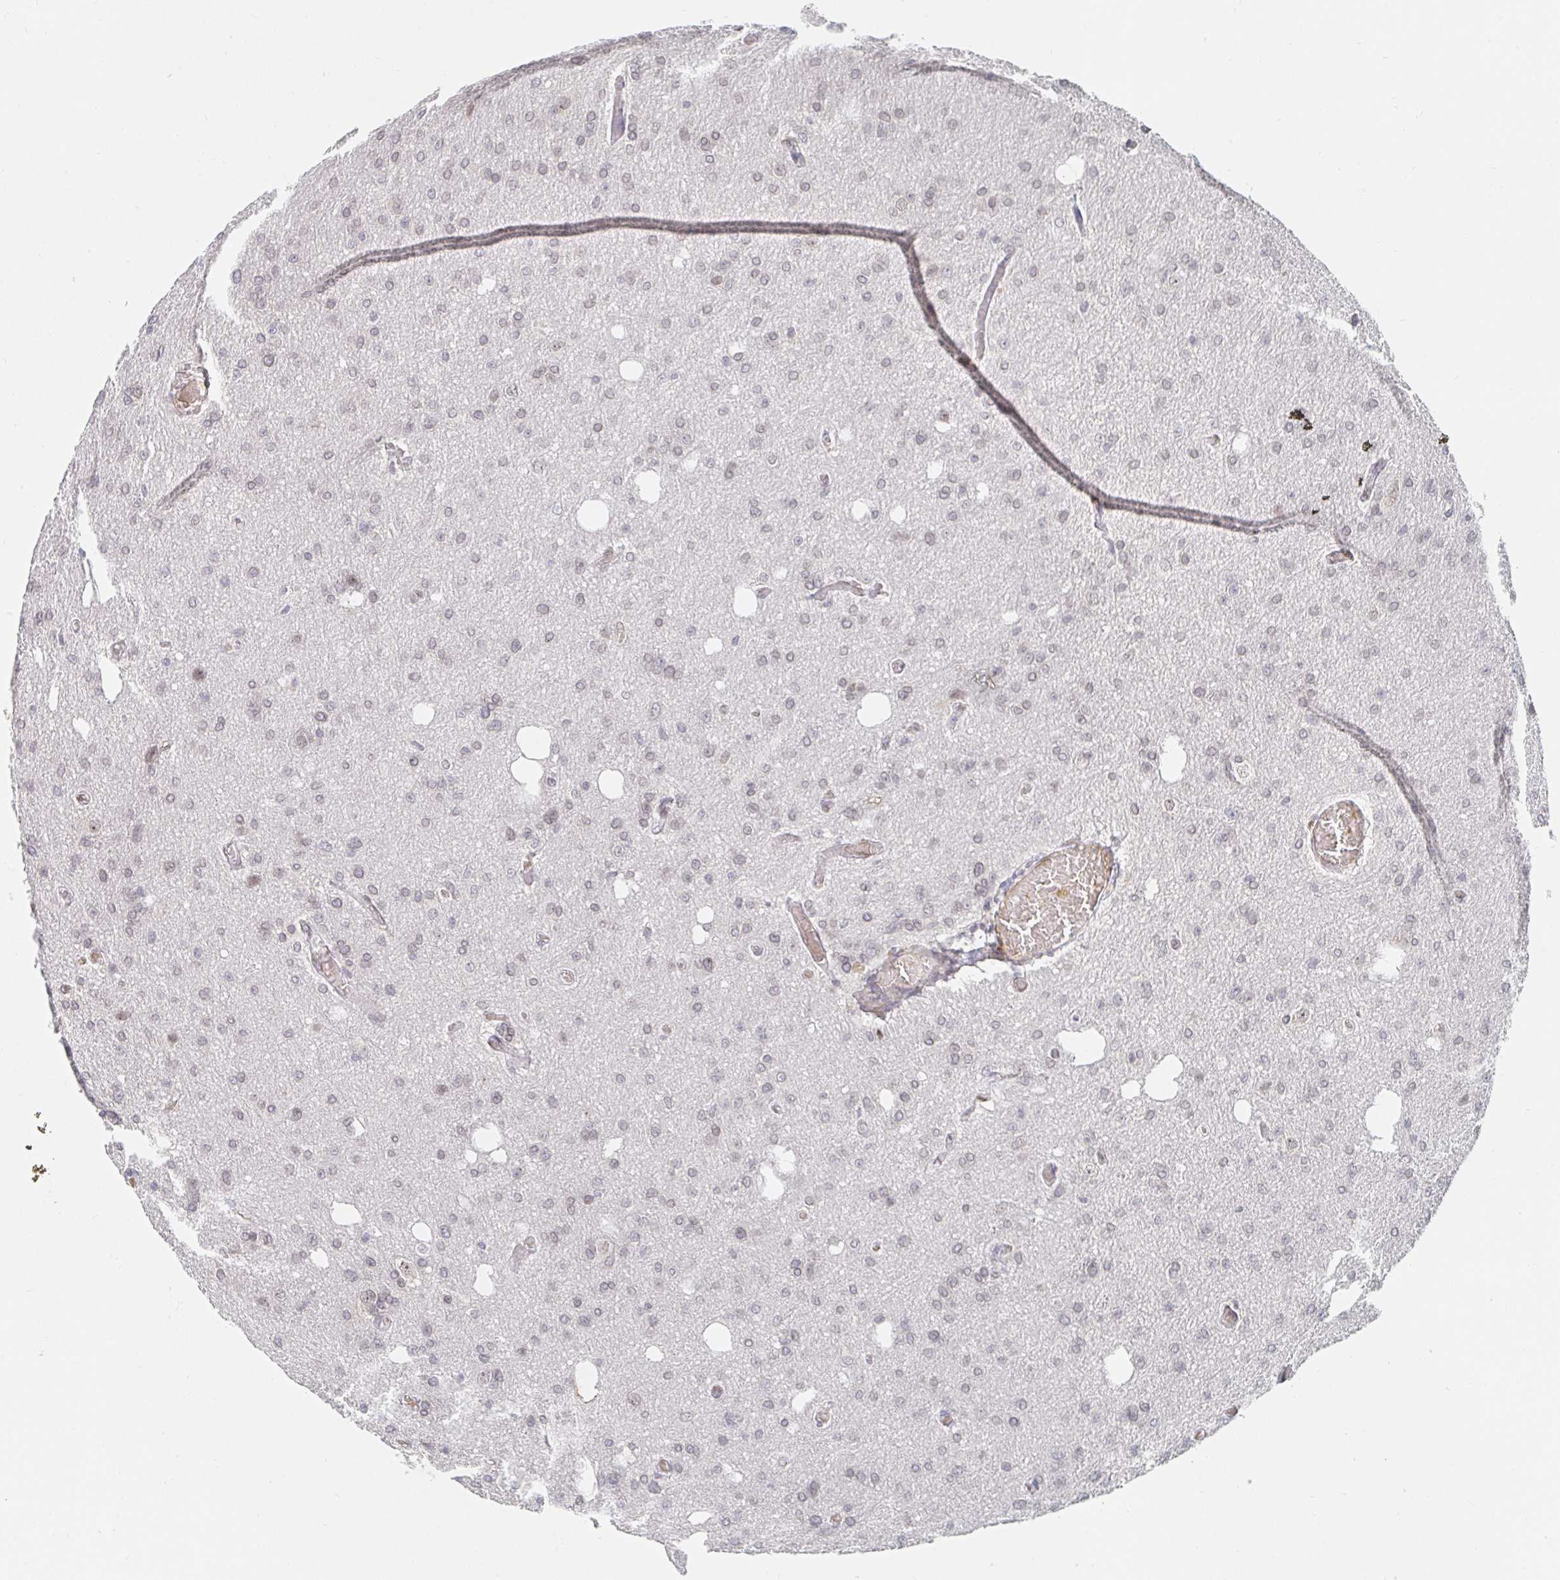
{"staining": {"intensity": "negative", "quantity": "none", "location": "none"}, "tissue": "glioma", "cell_type": "Tumor cells", "image_type": "cancer", "snomed": [{"axis": "morphology", "description": "Glioma, malignant, Low grade"}, {"axis": "topography", "description": "Brain"}], "caption": "Immunohistochemical staining of glioma displays no significant staining in tumor cells.", "gene": "CHD2", "patient": {"sex": "male", "age": 26}}